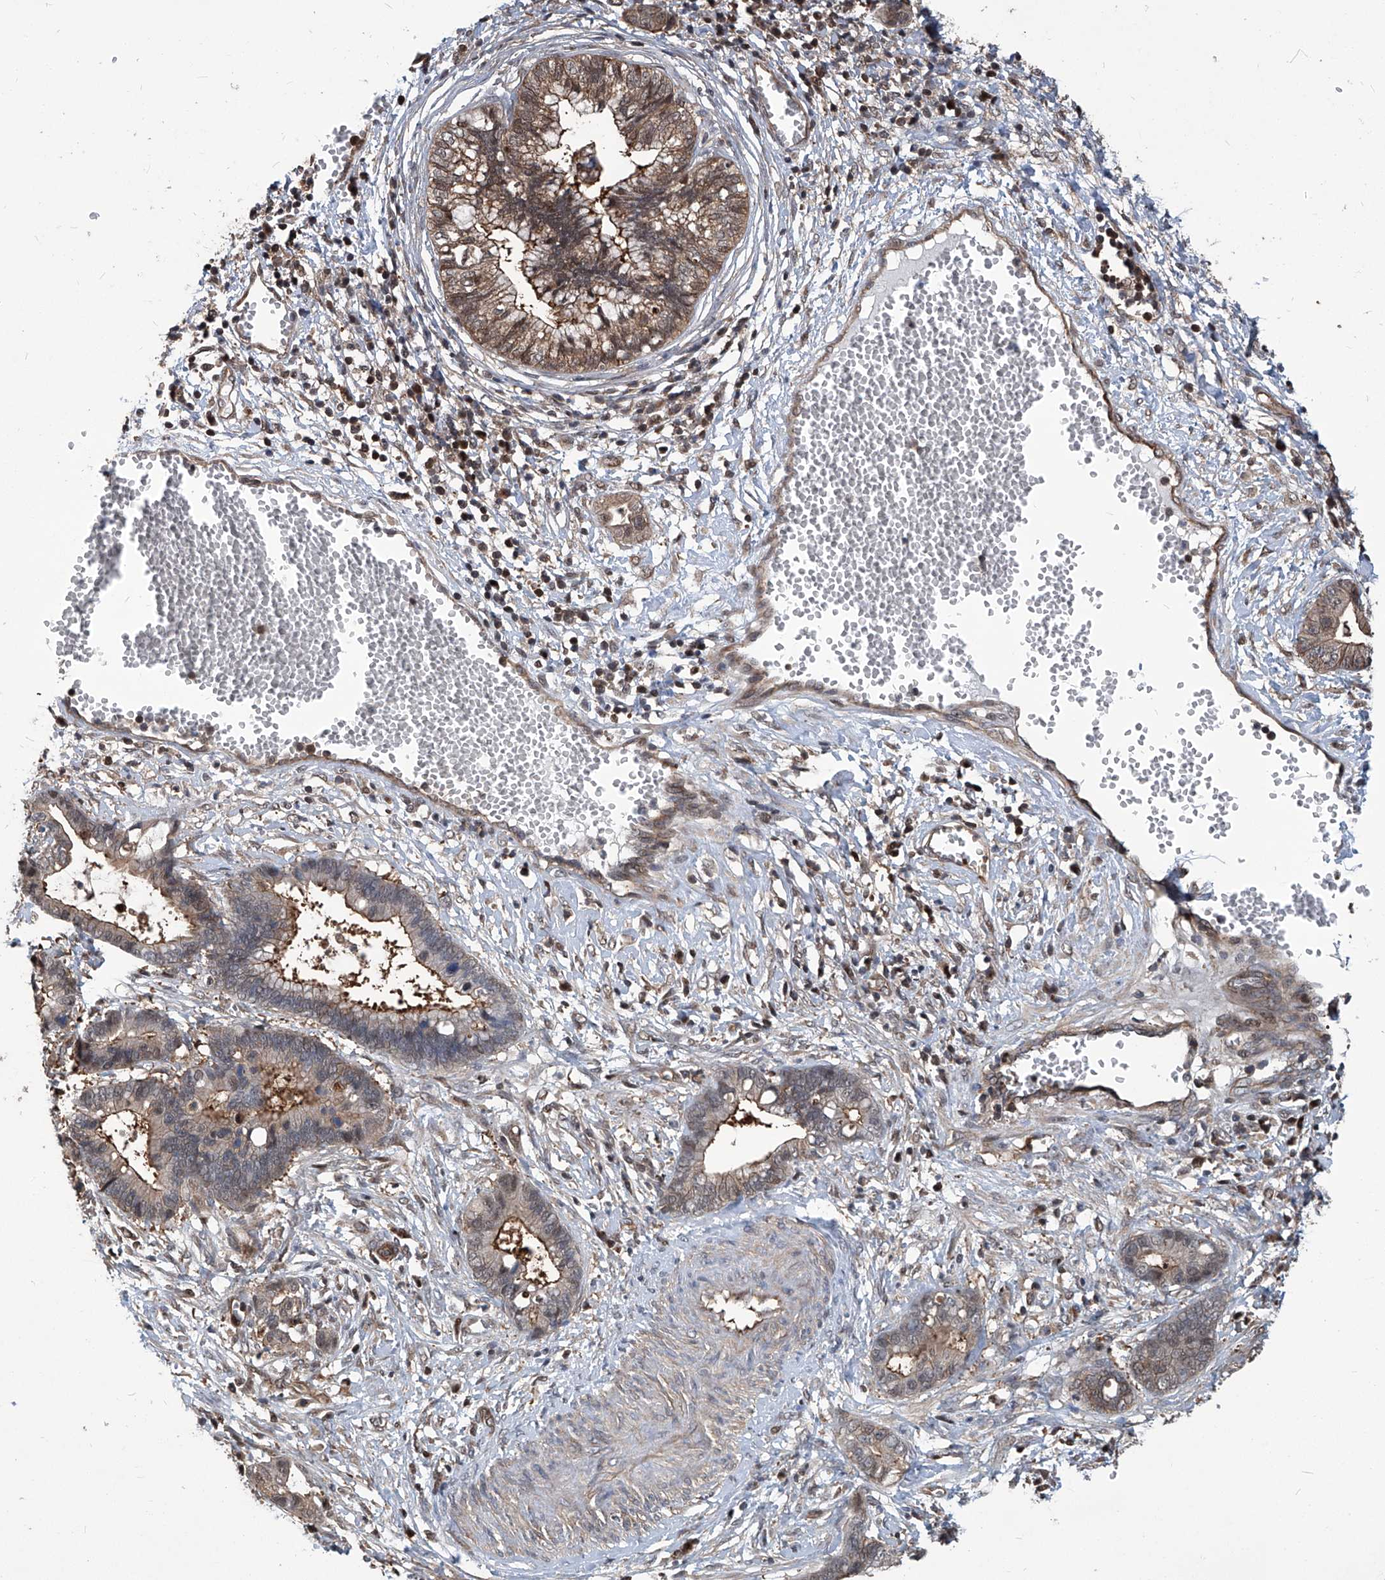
{"staining": {"intensity": "moderate", "quantity": ">75%", "location": "cytoplasmic/membranous,nuclear"}, "tissue": "cervical cancer", "cell_type": "Tumor cells", "image_type": "cancer", "snomed": [{"axis": "morphology", "description": "Adenocarcinoma, NOS"}, {"axis": "topography", "description": "Cervix"}], "caption": "DAB (3,3'-diaminobenzidine) immunohistochemical staining of cervical cancer exhibits moderate cytoplasmic/membranous and nuclear protein expression in approximately >75% of tumor cells.", "gene": "PSMB1", "patient": {"sex": "female", "age": 44}}